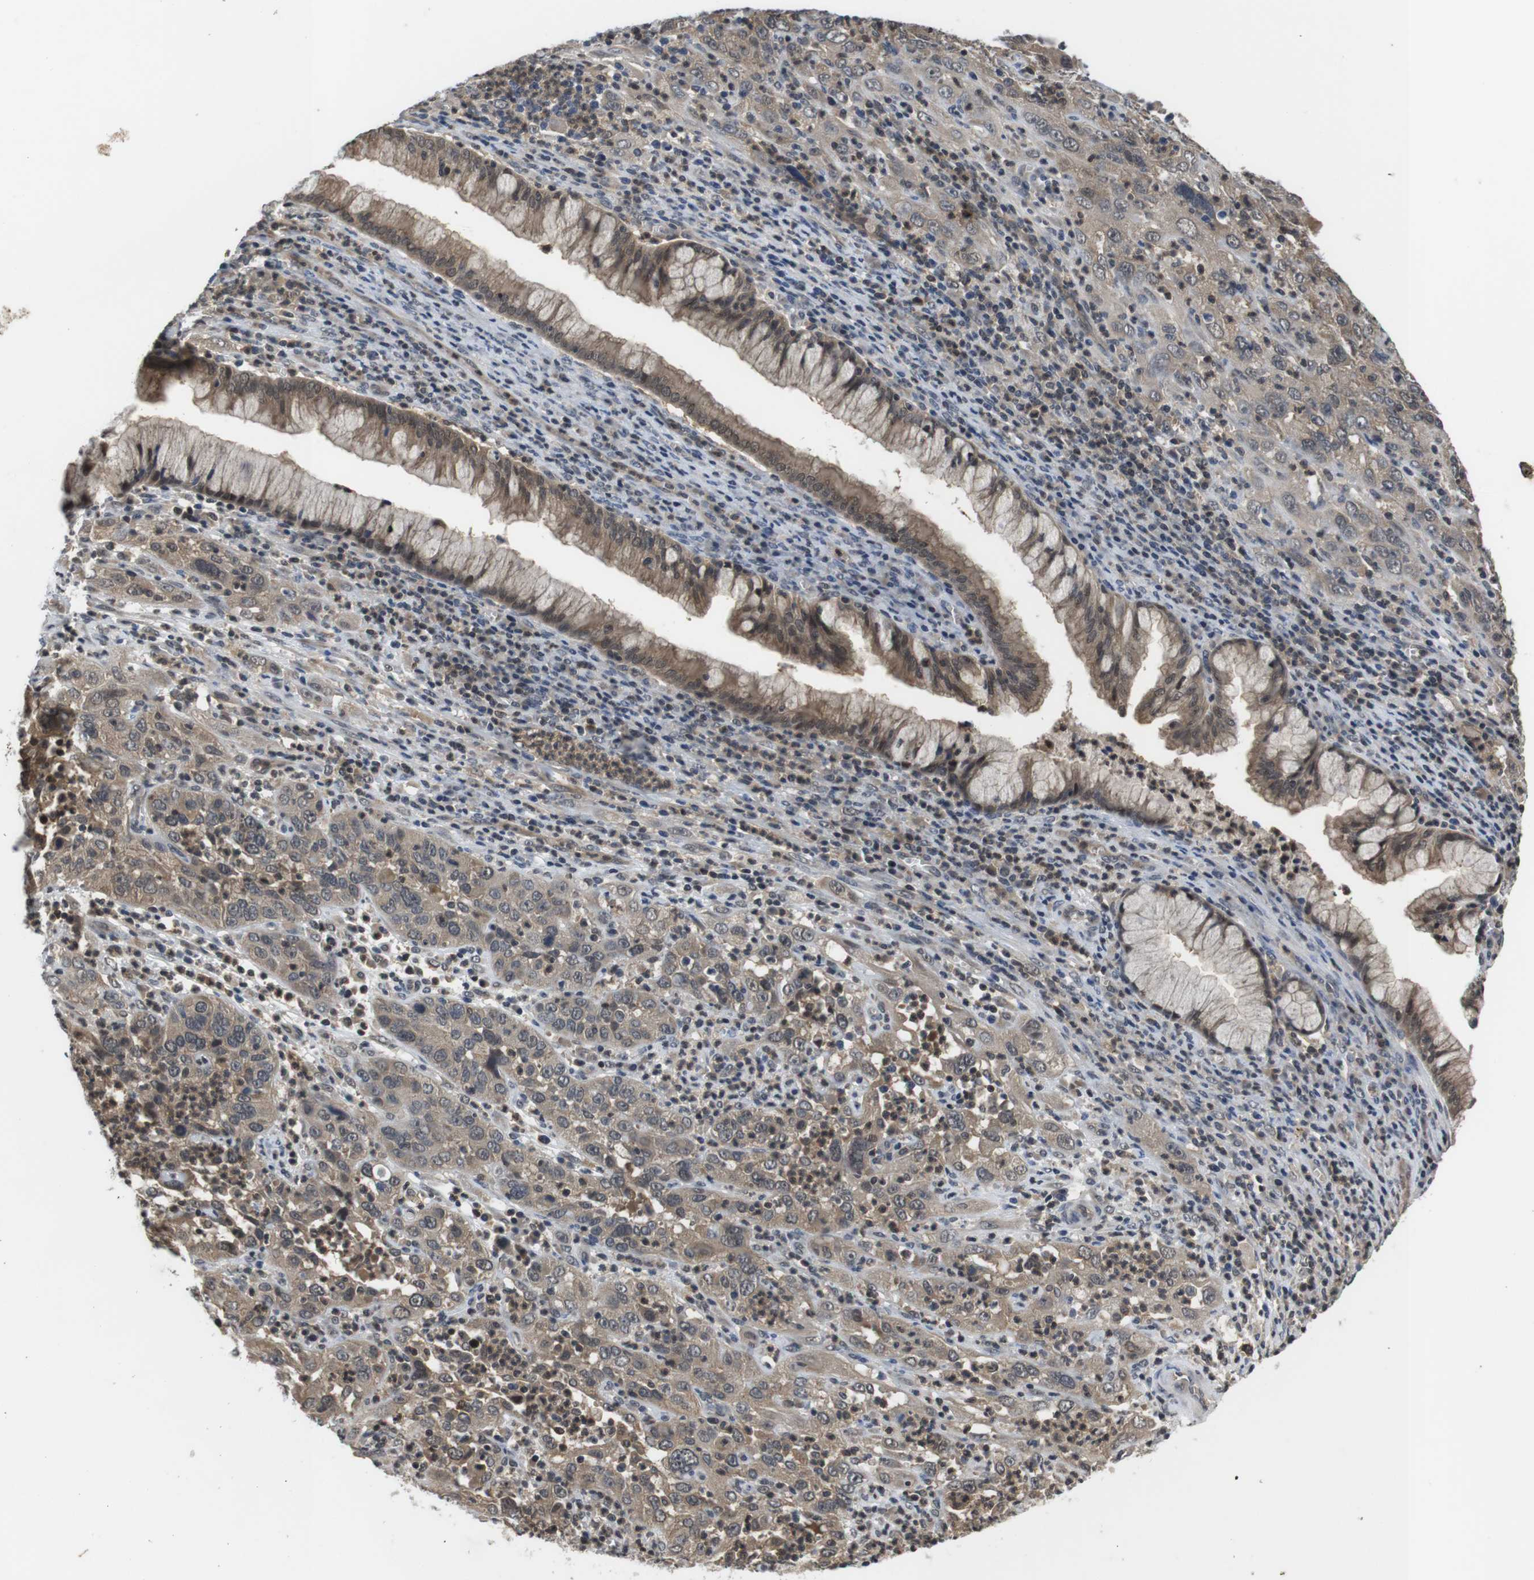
{"staining": {"intensity": "weak", "quantity": ">75%", "location": "cytoplasmic/membranous"}, "tissue": "cervical cancer", "cell_type": "Tumor cells", "image_type": "cancer", "snomed": [{"axis": "morphology", "description": "Squamous cell carcinoma, NOS"}, {"axis": "topography", "description": "Cervix"}], "caption": "IHC photomicrograph of cervical squamous cell carcinoma stained for a protein (brown), which demonstrates low levels of weak cytoplasmic/membranous staining in approximately >75% of tumor cells.", "gene": "FADD", "patient": {"sex": "female", "age": 32}}